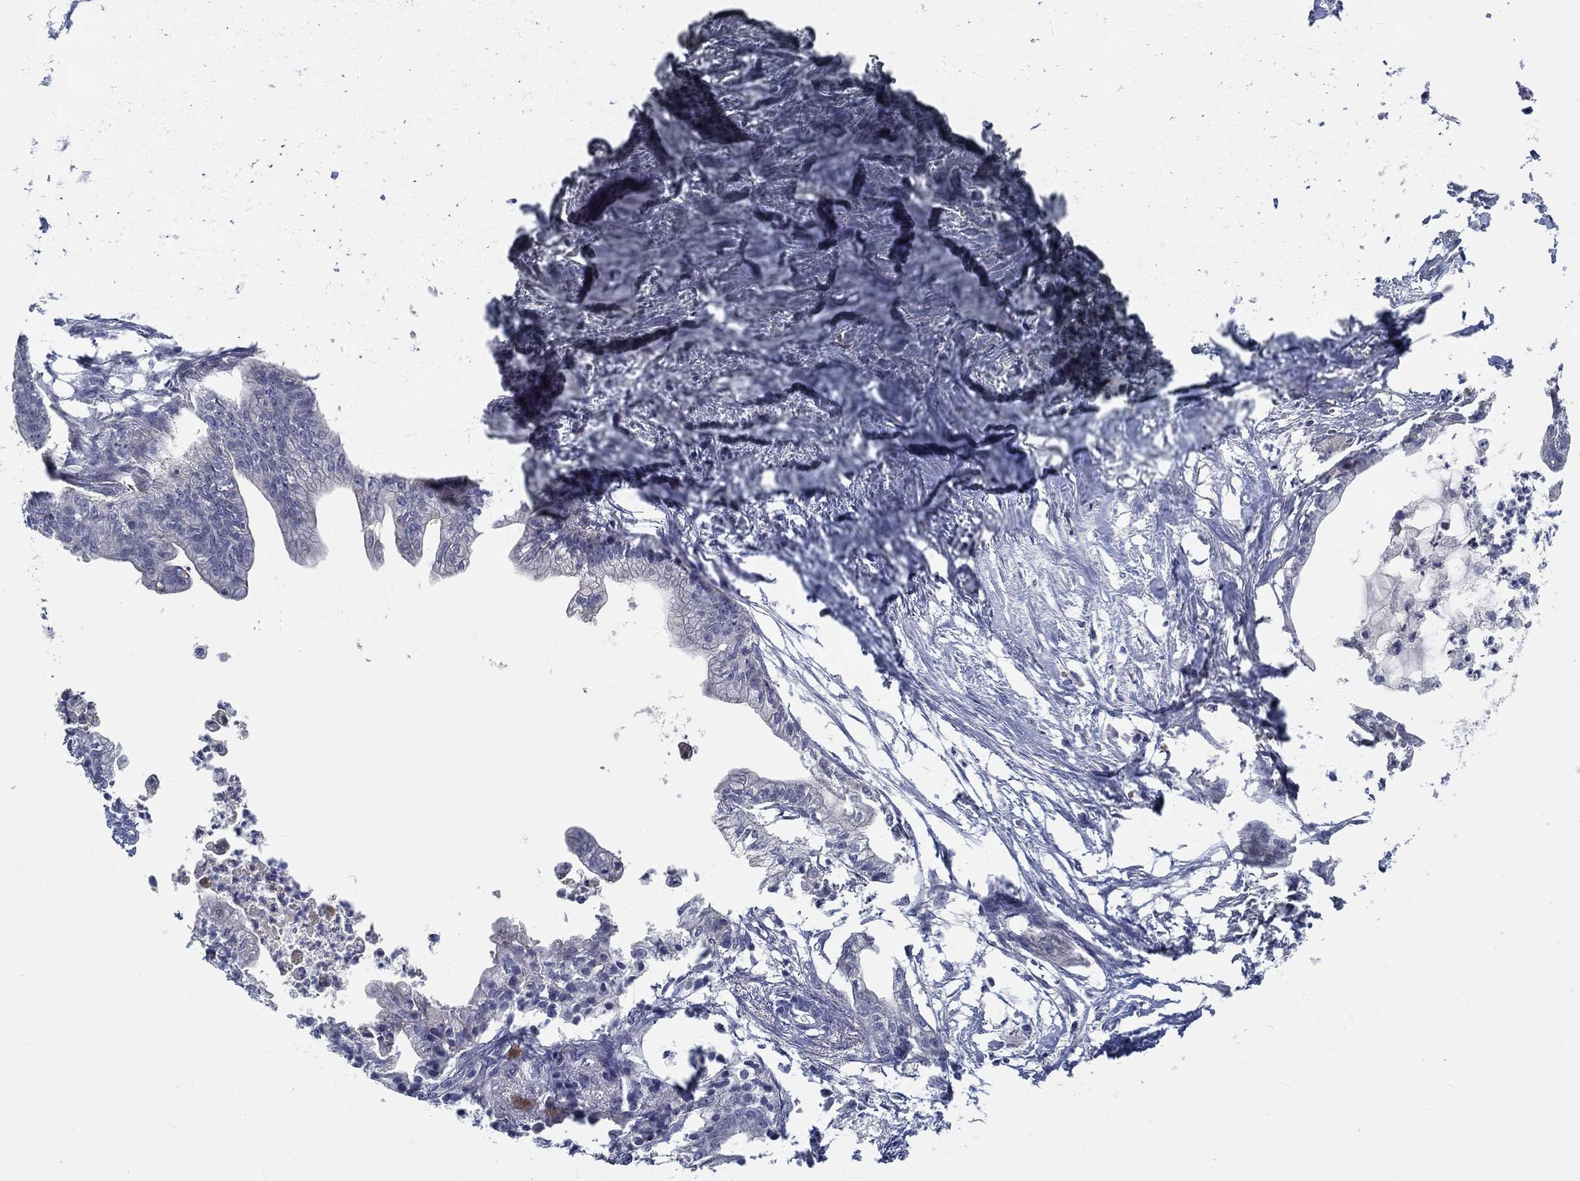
{"staining": {"intensity": "negative", "quantity": "none", "location": "none"}, "tissue": "pancreatic cancer", "cell_type": "Tumor cells", "image_type": "cancer", "snomed": [{"axis": "morphology", "description": "Normal tissue, NOS"}, {"axis": "morphology", "description": "Adenocarcinoma, NOS"}, {"axis": "topography", "description": "Pancreas"}], "caption": "Tumor cells show no significant expression in pancreatic adenocarcinoma.", "gene": "MYBPC1", "patient": {"sex": "female", "age": 58}}